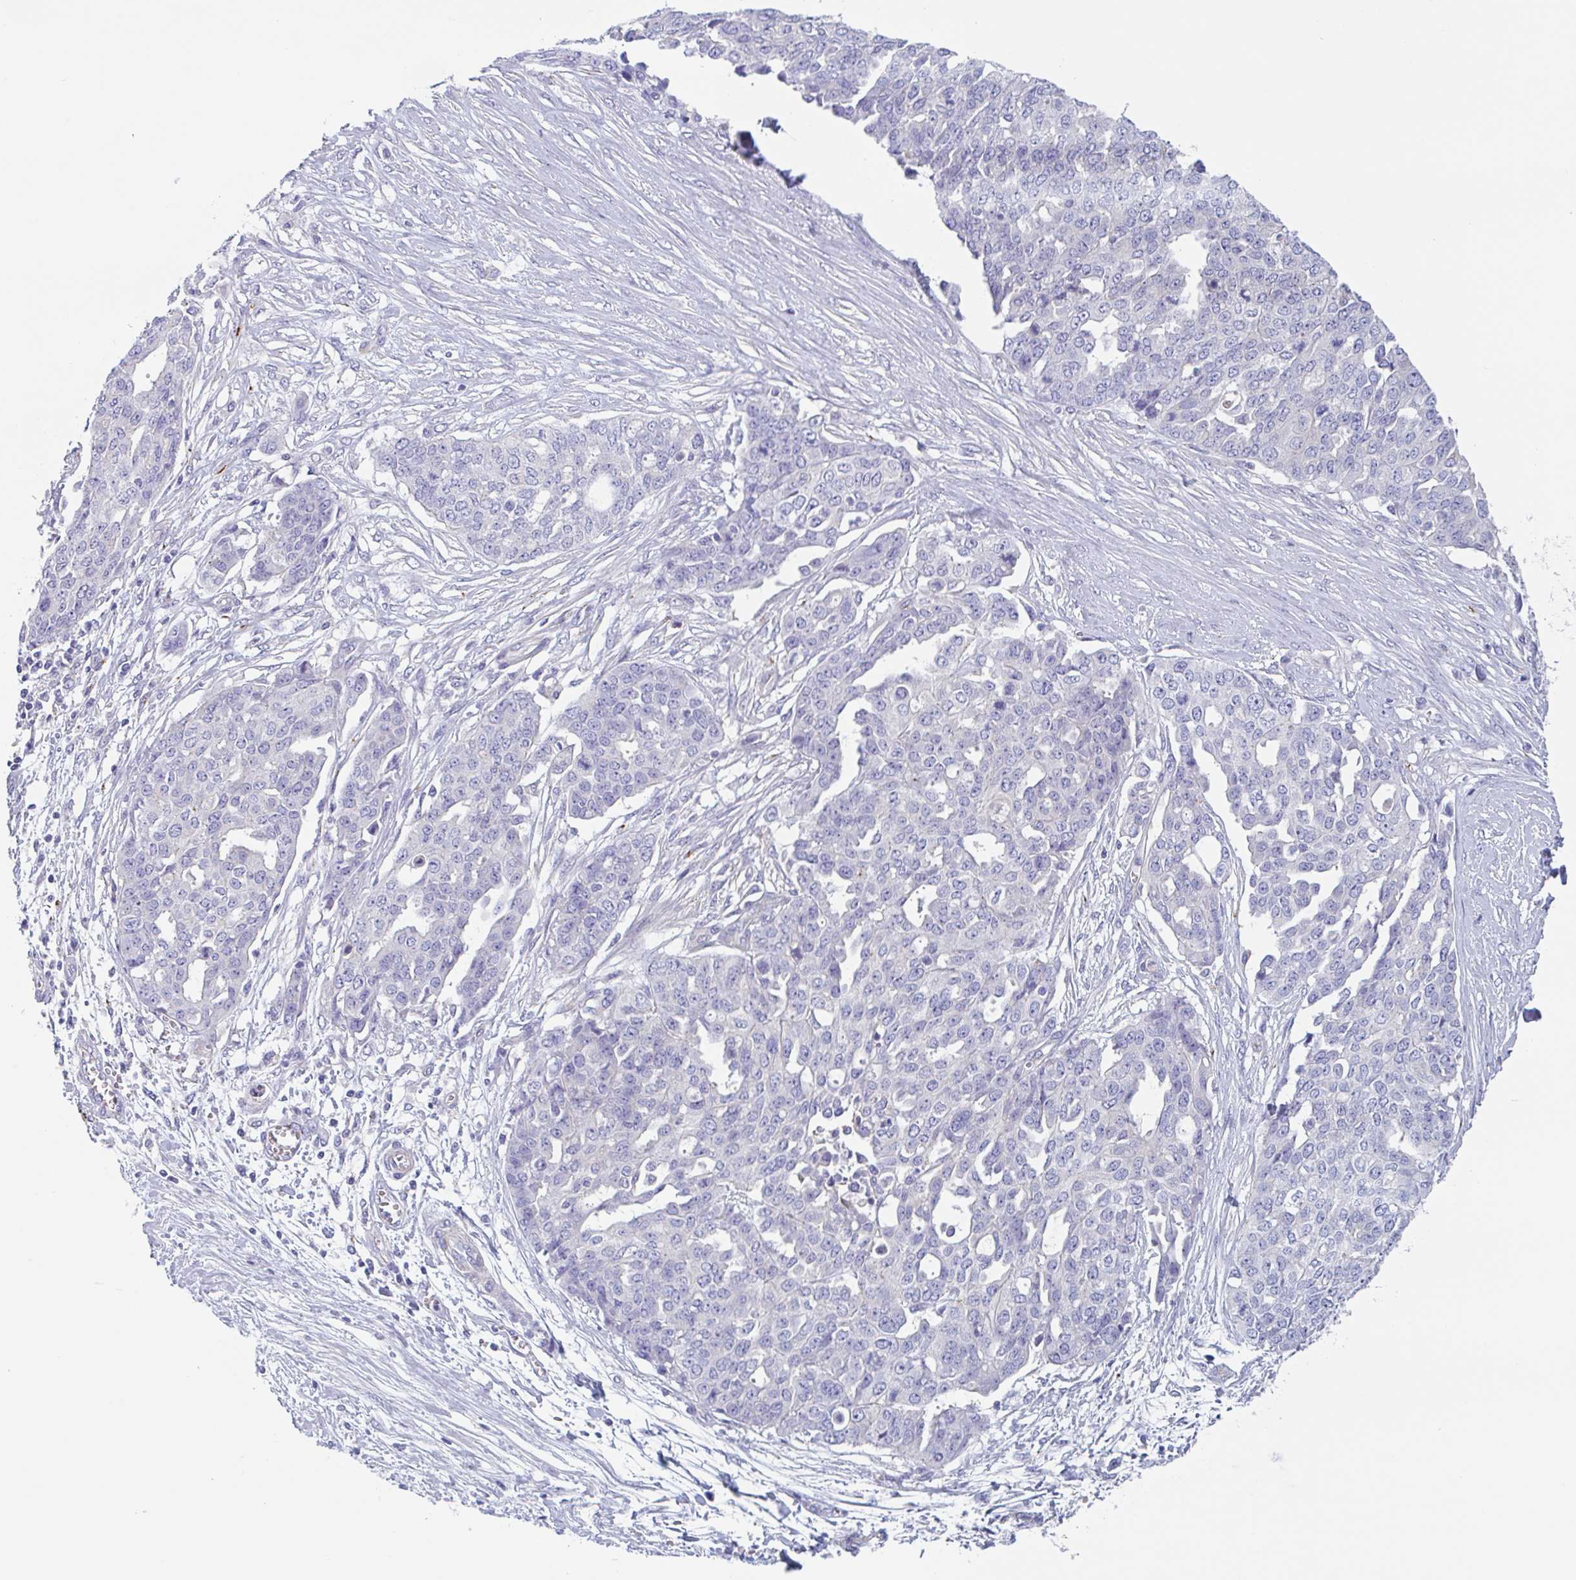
{"staining": {"intensity": "negative", "quantity": "none", "location": "none"}, "tissue": "ovarian cancer", "cell_type": "Tumor cells", "image_type": "cancer", "snomed": [{"axis": "morphology", "description": "Cystadenocarcinoma, serous, NOS"}, {"axis": "topography", "description": "Soft tissue"}, {"axis": "topography", "description": "Ovary"}], "caption": "Ovarian serous cystadenocarcinoma stained for a protein using IHC exhibits no staining tumor cells.", "gene": "LENG9", "patient": {"sex": "female", "age": 57}}